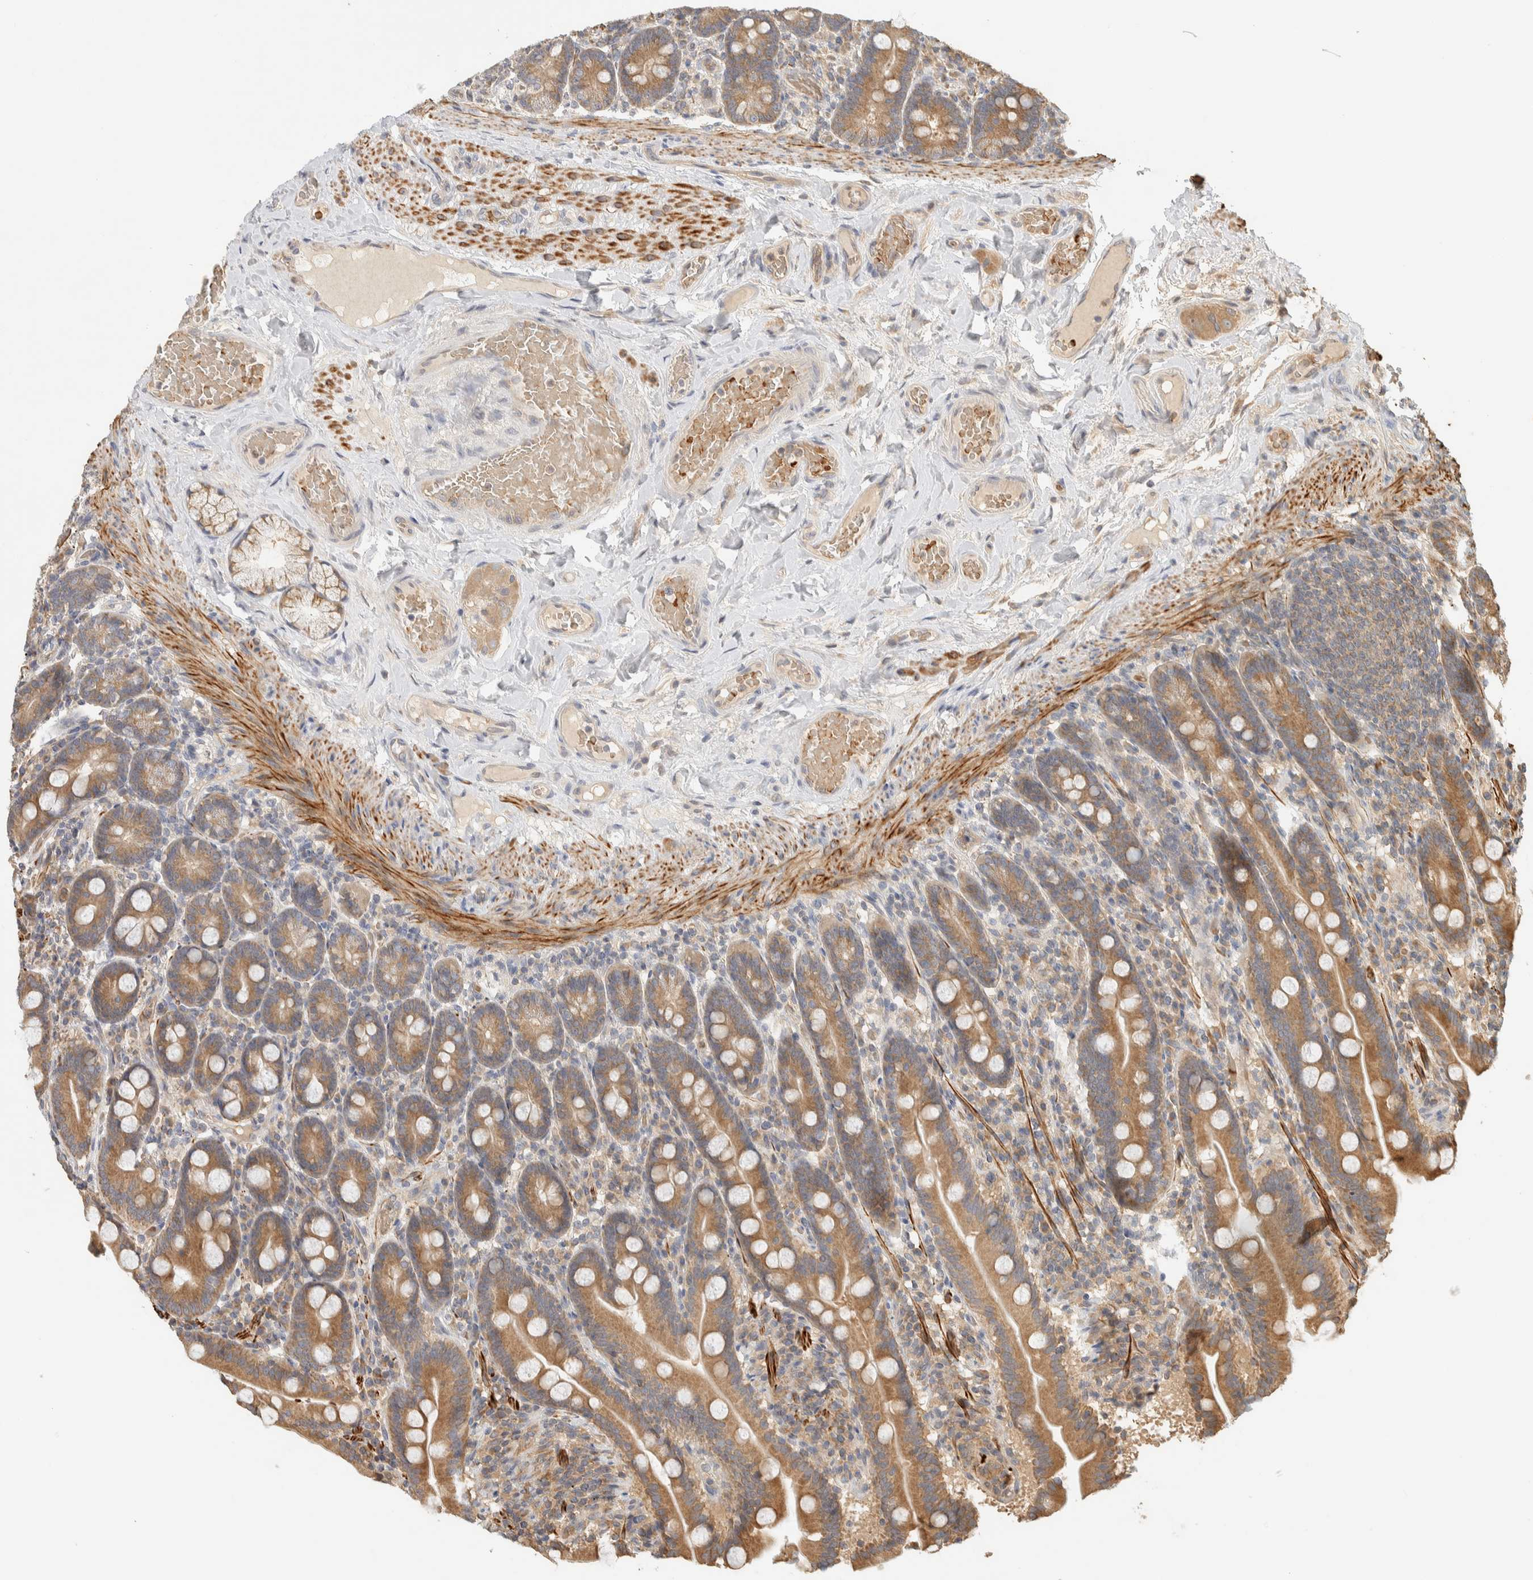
{"staining": {"intensity": "moderate", "quantity": ">75%", "location": "cytoplasmic/membranous"}, "tissue": "duodenum", "cell_type": "Glandular cells", "image_type": "normal", "snomed": [{"axis": "morphology", "description": "Normal tissue, NOS"}, {"axis": "topography", "description": "Duodenum"}], "caption": "An immunohistochemistry histopathology image of normal tissue is shown. Protein staining in brown labels moderate cytoplasmic/membranous positivity in duodenum within glandular cells. The protein of interest is shown in brown color, while the nuclei are stained blue.", "gene": "TTI2", "patient": {"sex": "male", "age": 54}}